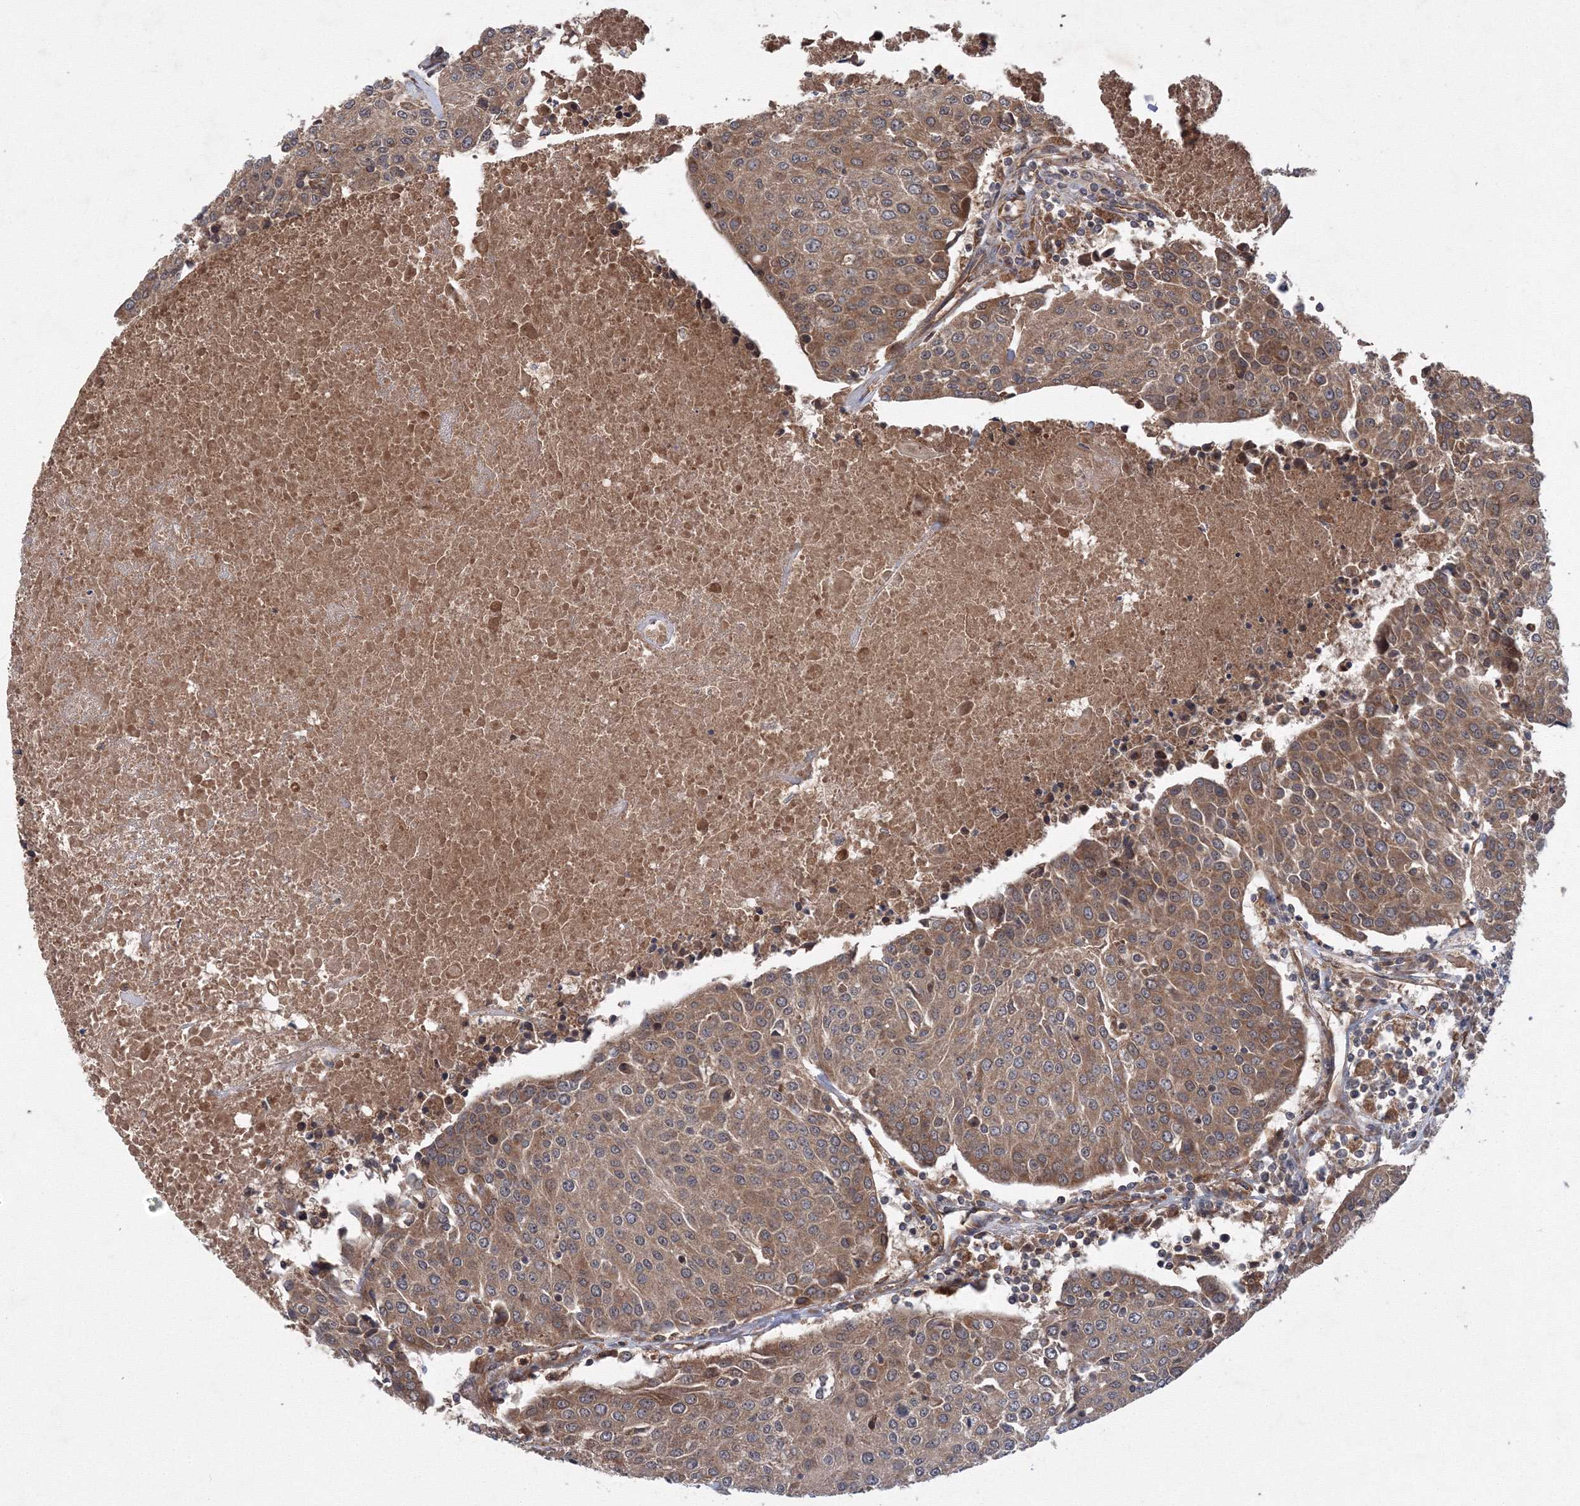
{"staining": {"intensity": "moderate", "quantity": ">75%", "location": "cytoplasmic/membranous"}, "tissue": "urothelial cancer", "cell_type": "Tumor cells", "image_type": "cancer", "snomed": [{"axis": "morphology", "description": "Urothelial carcinoma, High grade"}, {"axis": "topography", "description": "Urinary bladder"}], "caption": "Protein staining displays moderate cytoplasmic/membranous staining in about >75% of tumor cells in urothelial cancer.", "gene": "ATG3", "patient": {"sex": "female", "age": 85}}